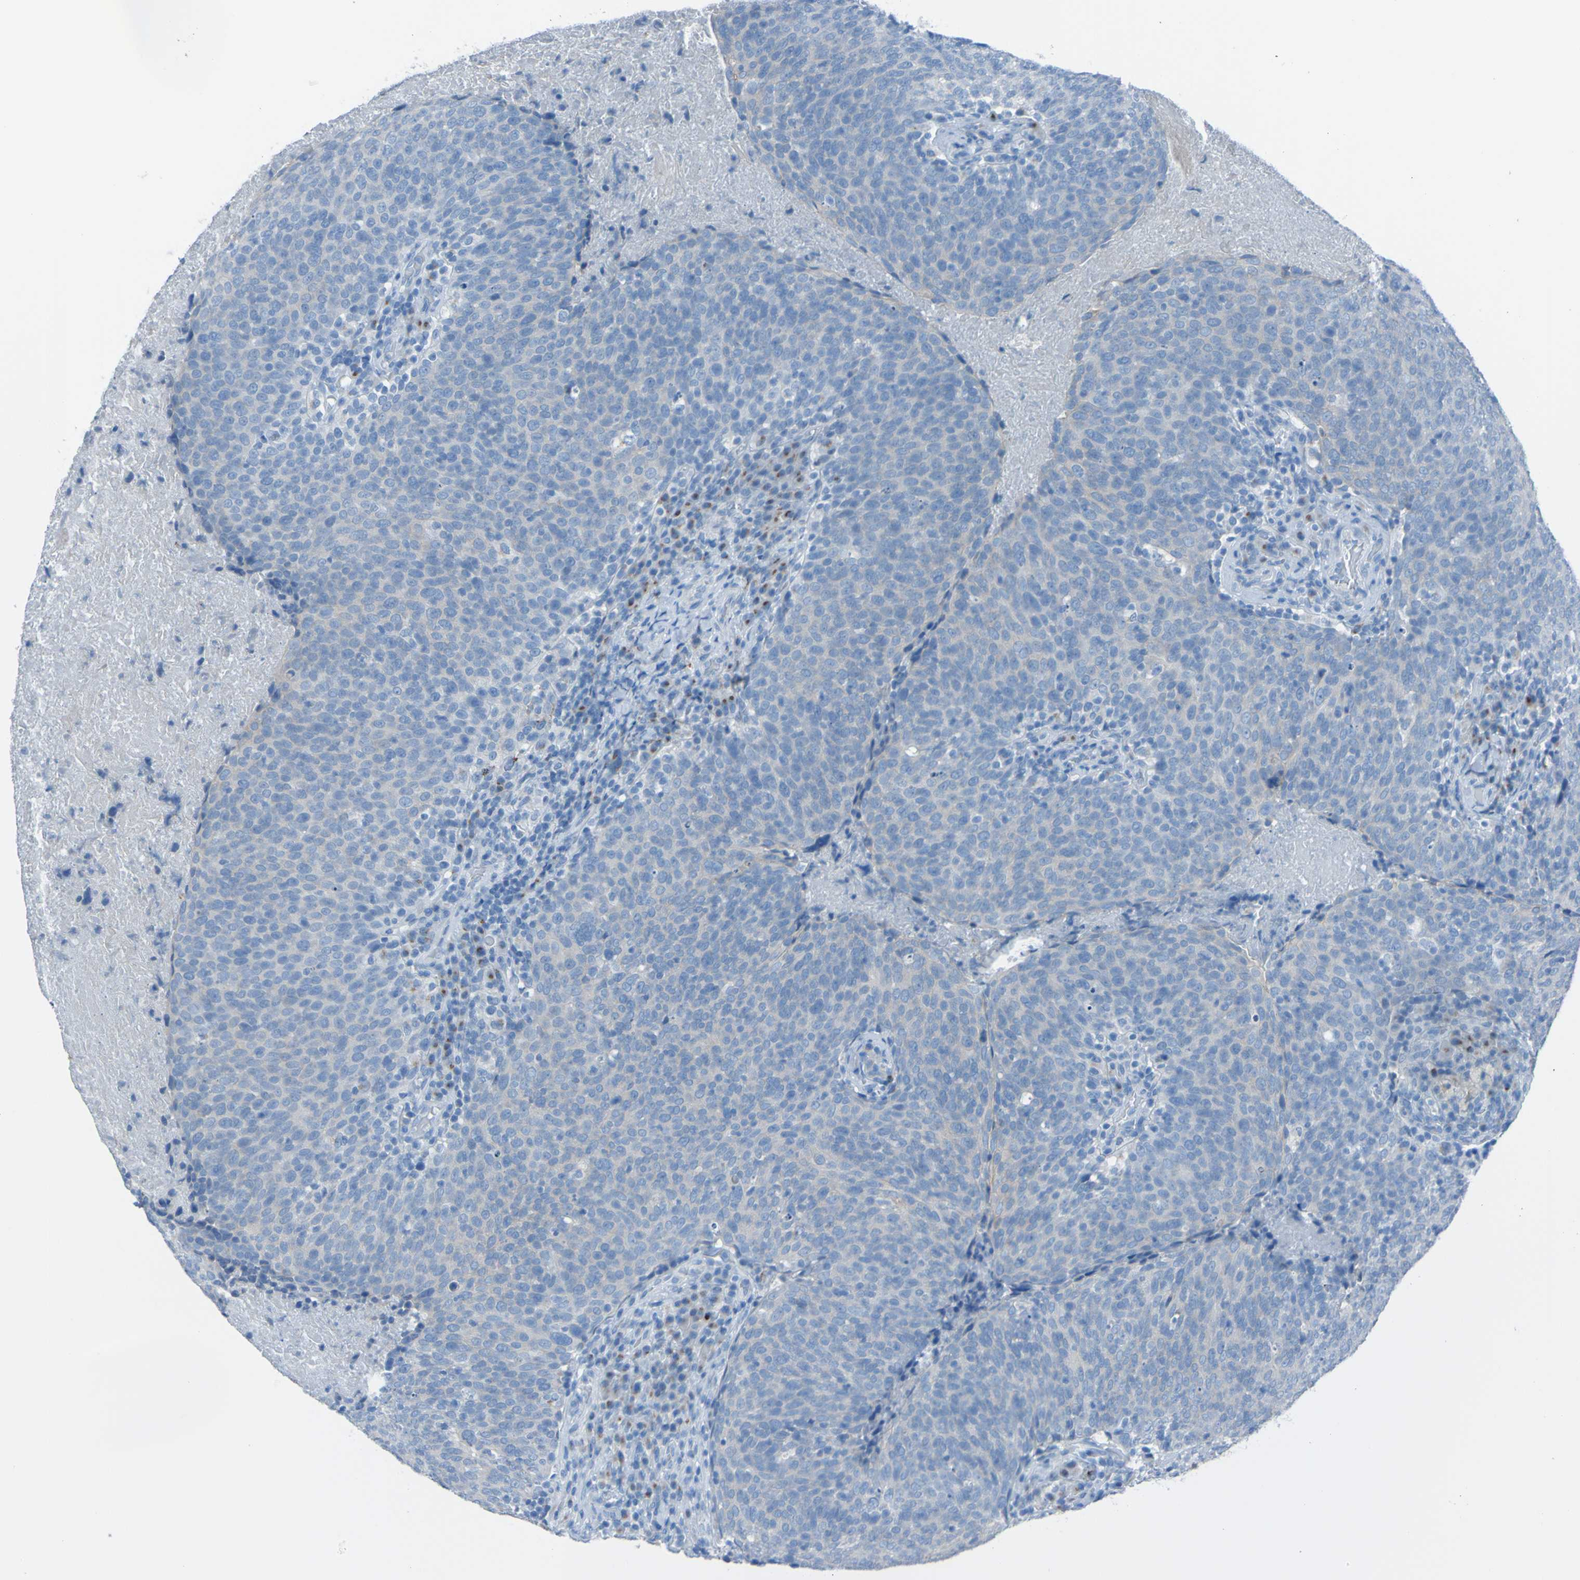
{"staining": {"intensity": "negative", "quantity": "none", "location": "none"}, "tissue": "head and neck cancer", "cell_type": "Tumor cells", "image_type": "cancer", "snomed": [{"axis": "morphology", "description": "Squamous cell carcinoma, NOS"}, {"axis": "morphology", "description": "Squamous cell carcinoma, metastatic, NOS"}, {"axis": "topography", "description": "Lymph node"}, {"axis": "topography", "description": "Head-Neck"}], "caption": "Immunohistochemistry photomicrograph of neoplastic tissue: head and neck squamous cell carcinoma stained with DAB (3,3'-diaminobenzidine) reveals no significant protein expression in tumor cells.", "gene": "ACMSD", "patient": {"sex": "male", "age": 62}}